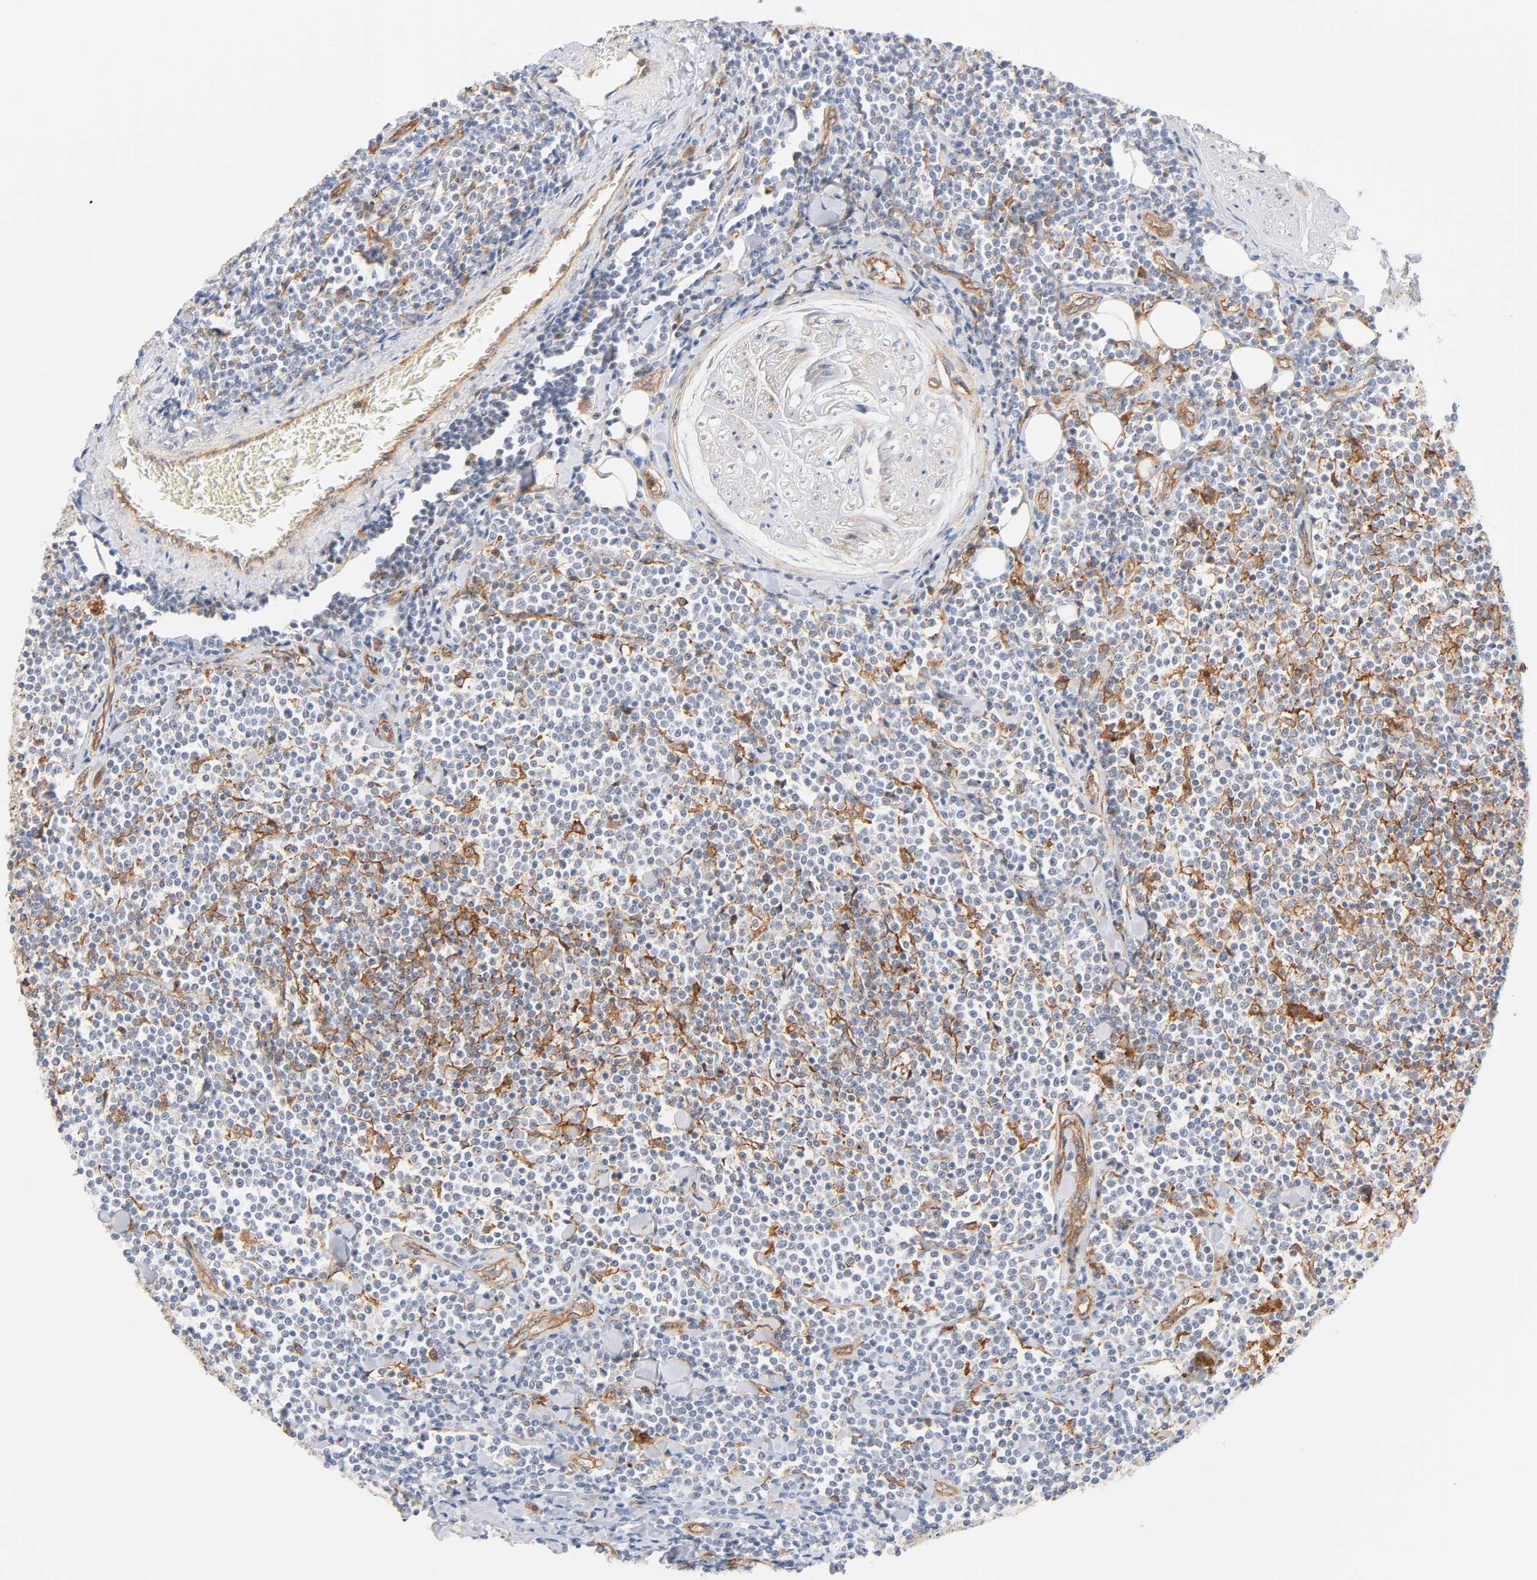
{"staining": {"intensity": "strong", "quantity": "25%-75%", "location": "cytoplasmic/membranous"}, "tissue": "lymphoma", "cell_type": "Tumor cells", "image_type": "cancer", "snomed": [{"axis": "morphology", "description": "Malignant lymphoma, non-Hodgkin's type, Low grade"}, {"axis": "topography", "description": "Soft tissue"}], "caption": "This image demonstrates lymphoma stained with IHC to label a protein in brown. The cytoplasmic/membranous of tumor cells show strong positivity for the protein. Nuclei are counter-stained blue.", "gene": "PLD1", "patient": {"sex": "male", "age": 92}}